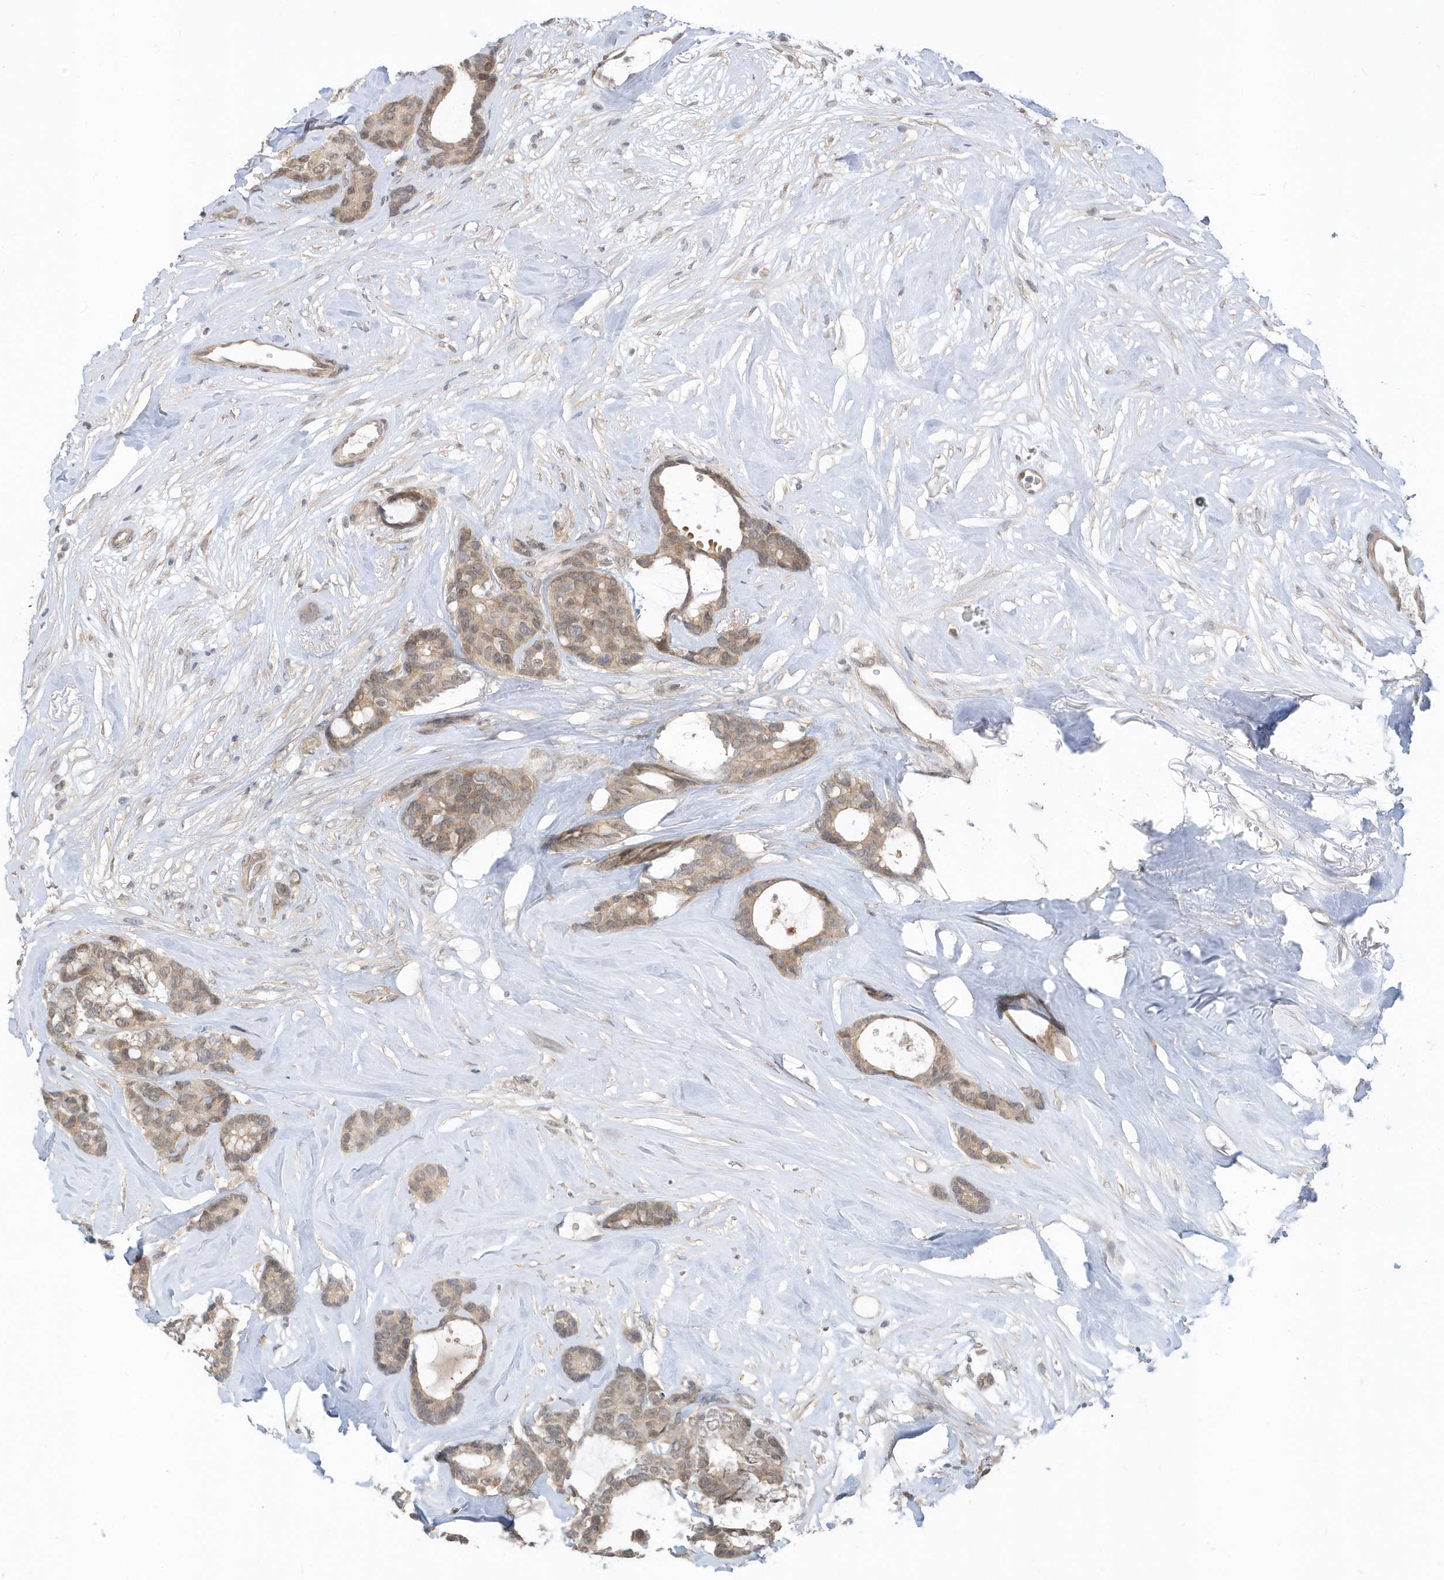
{"staining": {"intensity": "weak", "quantity": "25%-75%", "location": "cytoplasmic/membranous,nuclear"}, "tissue": "breast cancer", "cell_type": "Tumor cells", "image_type": "cancer", "snomed": [{"axis": "morphology", "description": "Duct carcinoma"}, {"axis": "topography", "description": "Breast"}], "caption": "A low amount of weak cytoplasmic/membranous and nuclear positivity is present in approximately 25%-75% of tumor cells in breast cancer tissue.", "gene": "USP53", "patient": {"sex": "female", "age": 87}}